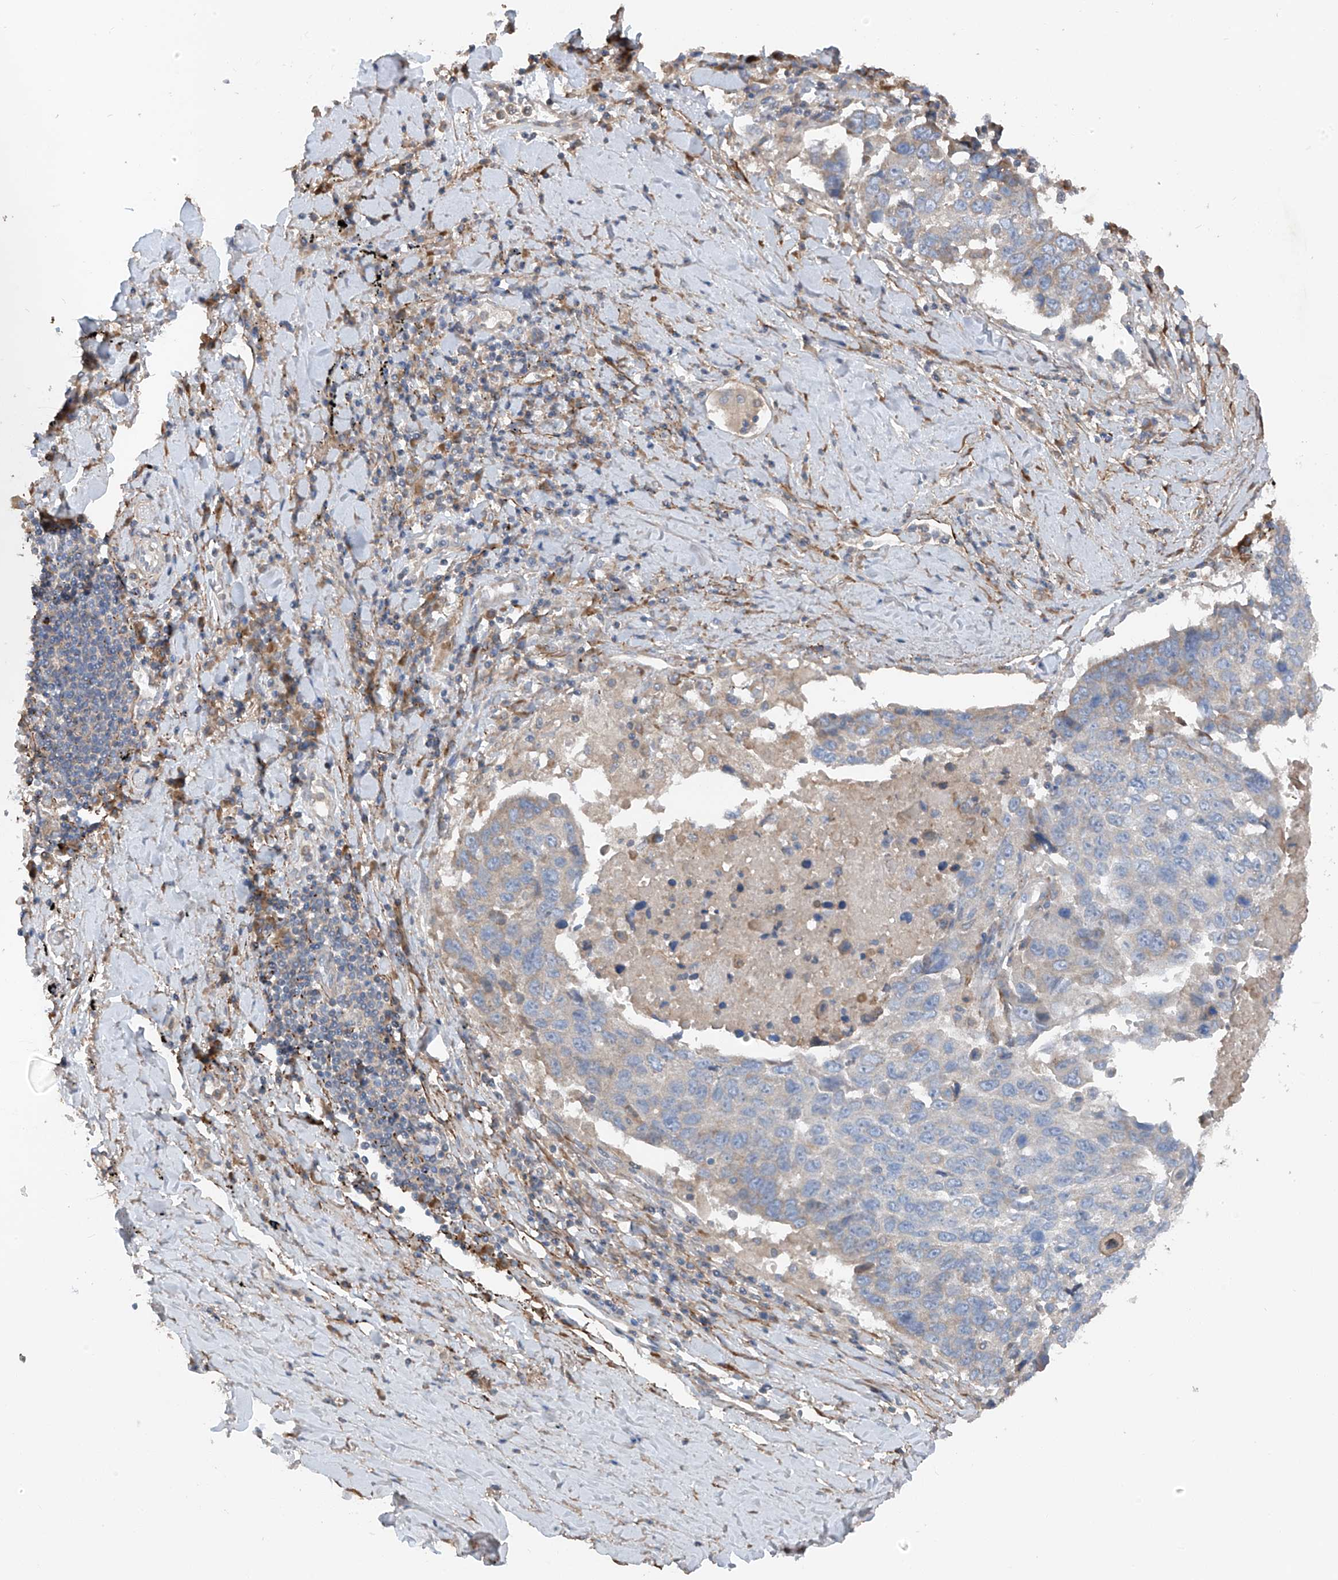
{"staining": {"intensity": "negative", "quantity": "none", "location": "none"}, "tissue": "lung cancer", "cell_type": "Tumor cells", "image_type": "cancer", "snomed": [{"axis": "morphology", "description": "Squamous cell carcinoma, NOS"}, {"axis": "topography", "description": "Lung"}], "caption": "Immunohistochemistry (IHC) histopathology image of neoplastic tissue: lung cancer (squamous cell carcinoma) stained with DAB reveals no significant protein positivity in tumor cells.", "gene": "GALNTL6", "patient": {"sex": "male", "age": 66}}